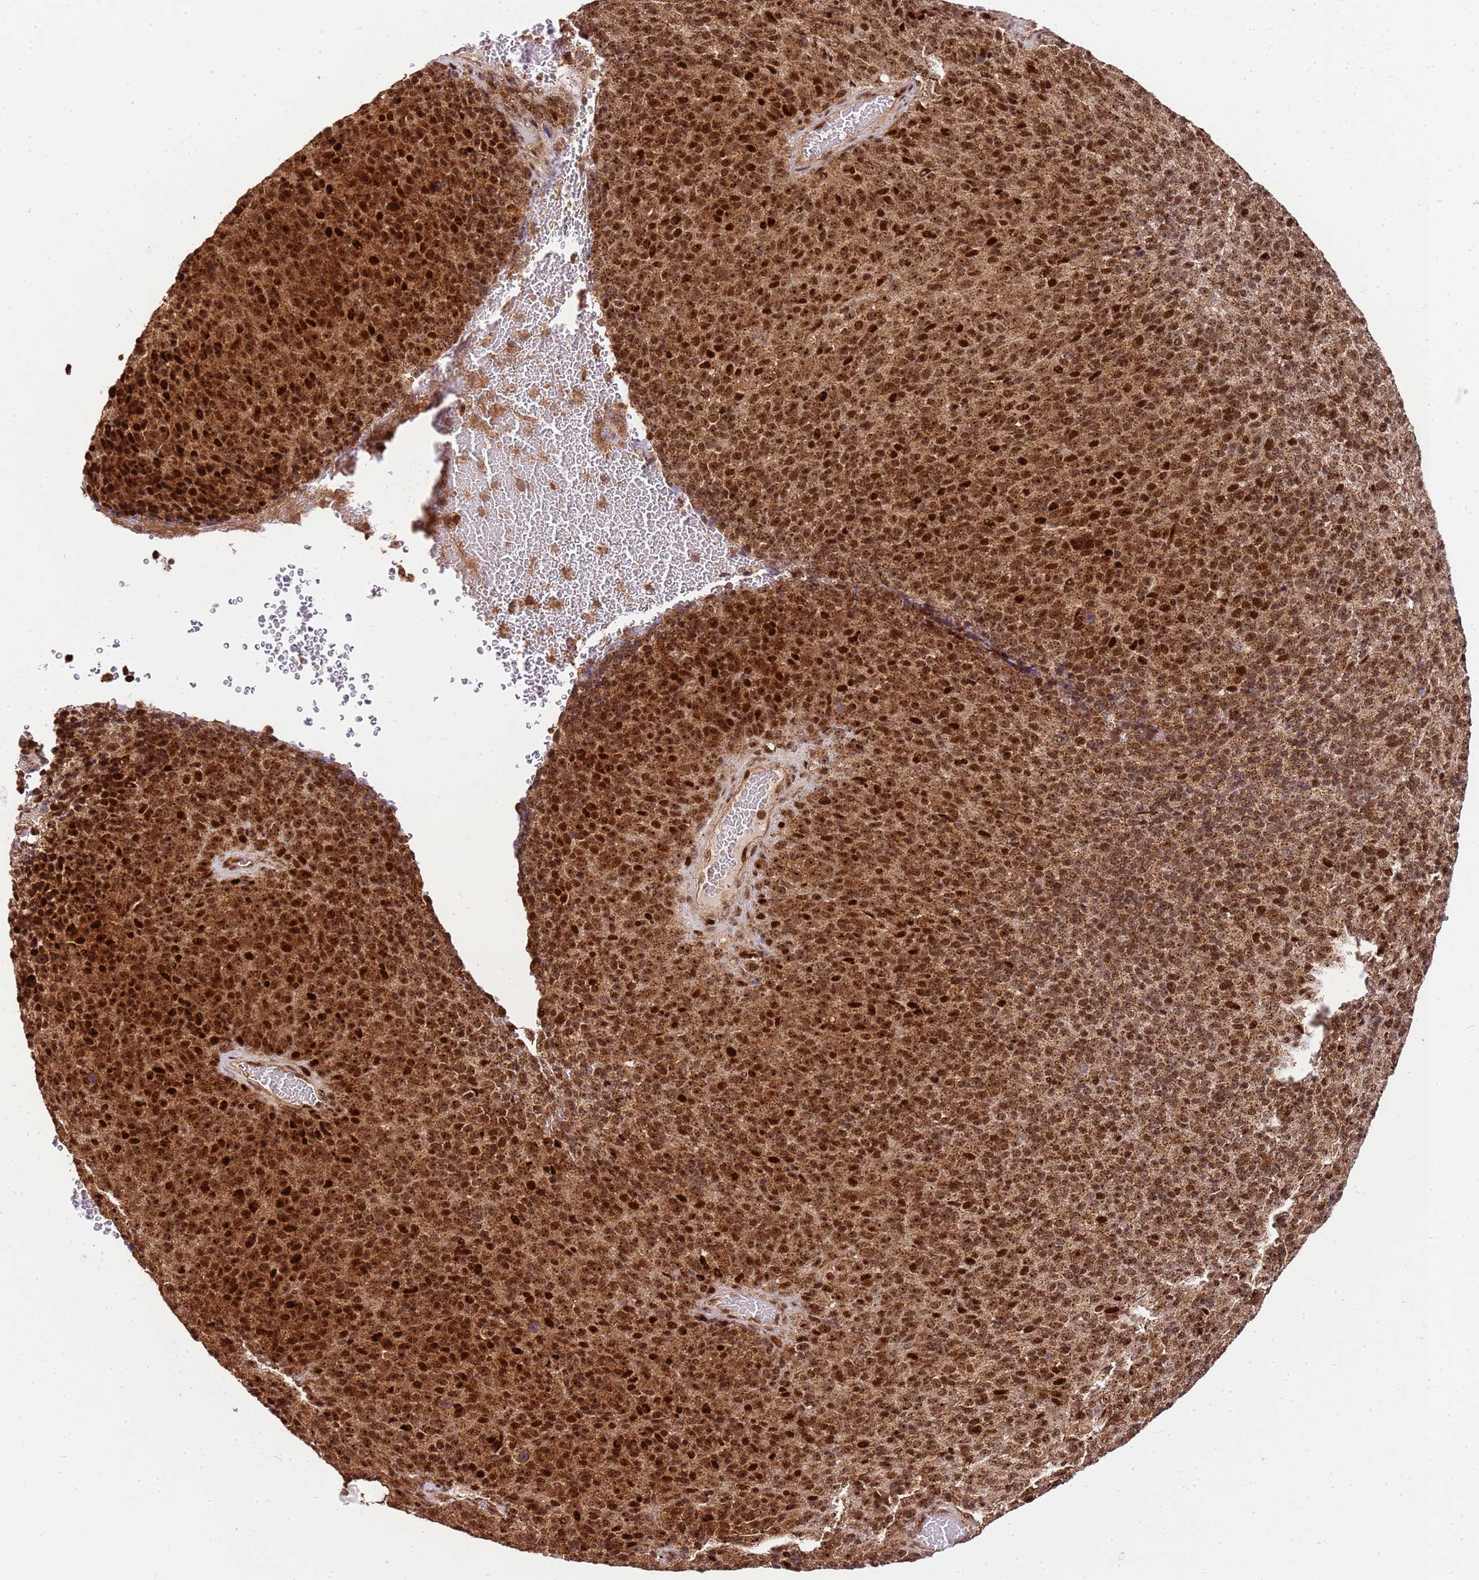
{"staining": {"intensity": "strong", "quantity": ">75%", "location": "cytoplasmic/membranous,nuclear"}, "tissue": "melanoma", "cell_type": "Tumor cells", "image_type": "cancer", "snomed": [{"axis": "morphology", "description": "Malignant melanoma, Metastatic site"}, {"axis": "topography", "description": "Brain"}], "caption": "Protein expression analysis of human malignant melanoma (metastatic site) reveals strong cytoplasmic/membranous and nuclear expression in about >75% of tumor cells.", "gene": "PEX14", "patient": {"sex": "female", "age": 56}}